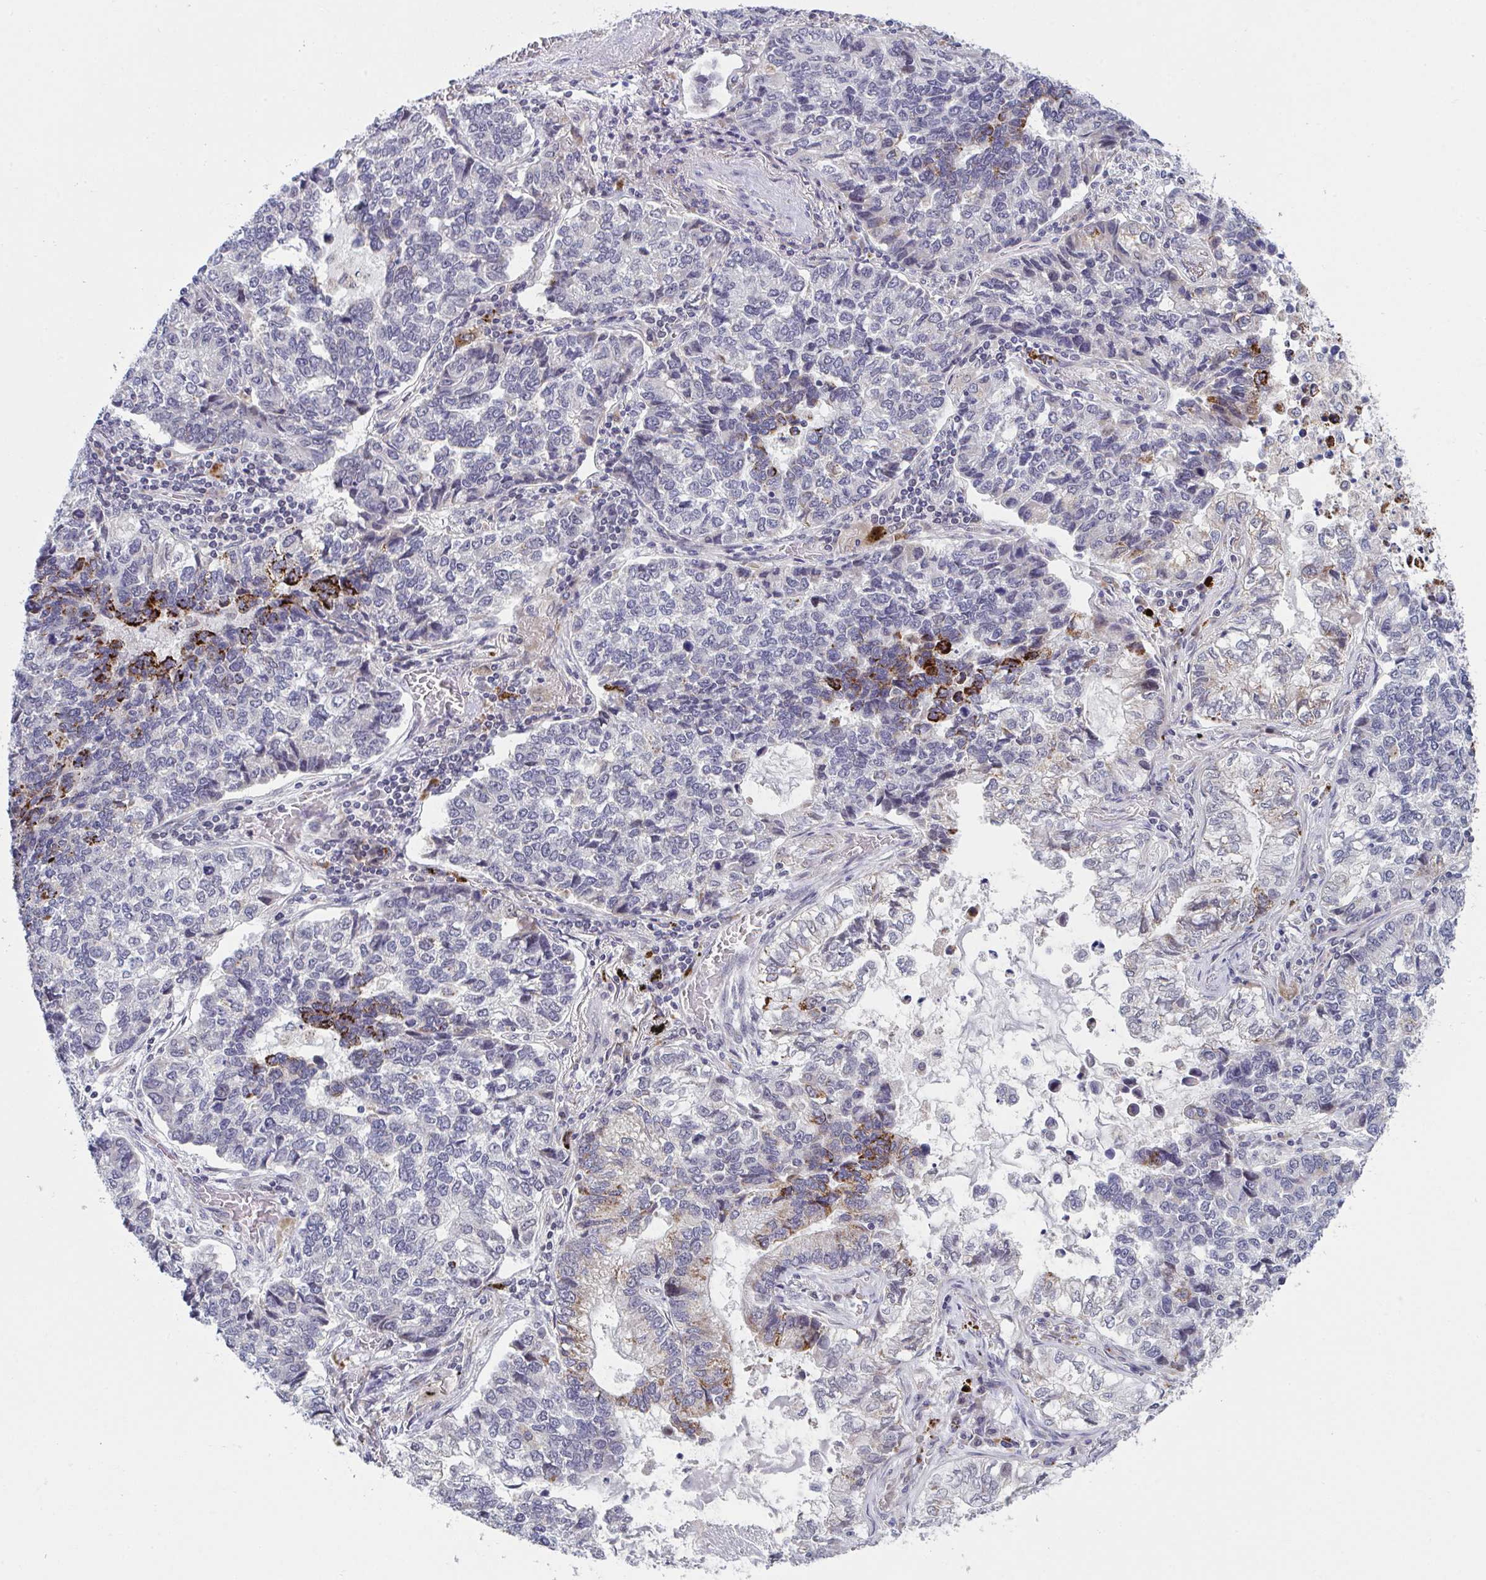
{"staining": {"intensity": "strong", "quantity": "<25%", "location": "cytoplasmic/membranous"}, "tissue": "lung cancer", "cell_type": "Tumor cells", "image_type": "cancer", "snomed": [{"axis": "morphology", "description": "Adenocarcinoma, NOS"}, {"axis": "topography", "description": "Lymph node"}, {"axis": "topography", "description": "Lung"}], "caption": "High-magnification brightfield microscopy of adenocarcinoma (lung) stained with DAB (brown) and counterstained with hematoxylin (blue). tumor cells exhibit strong cytoplasmic/membranous expression is appreciated in approximately<25% of cells.", "gene": "VWDE", "patient": {"sex": "male", "age": 66}}